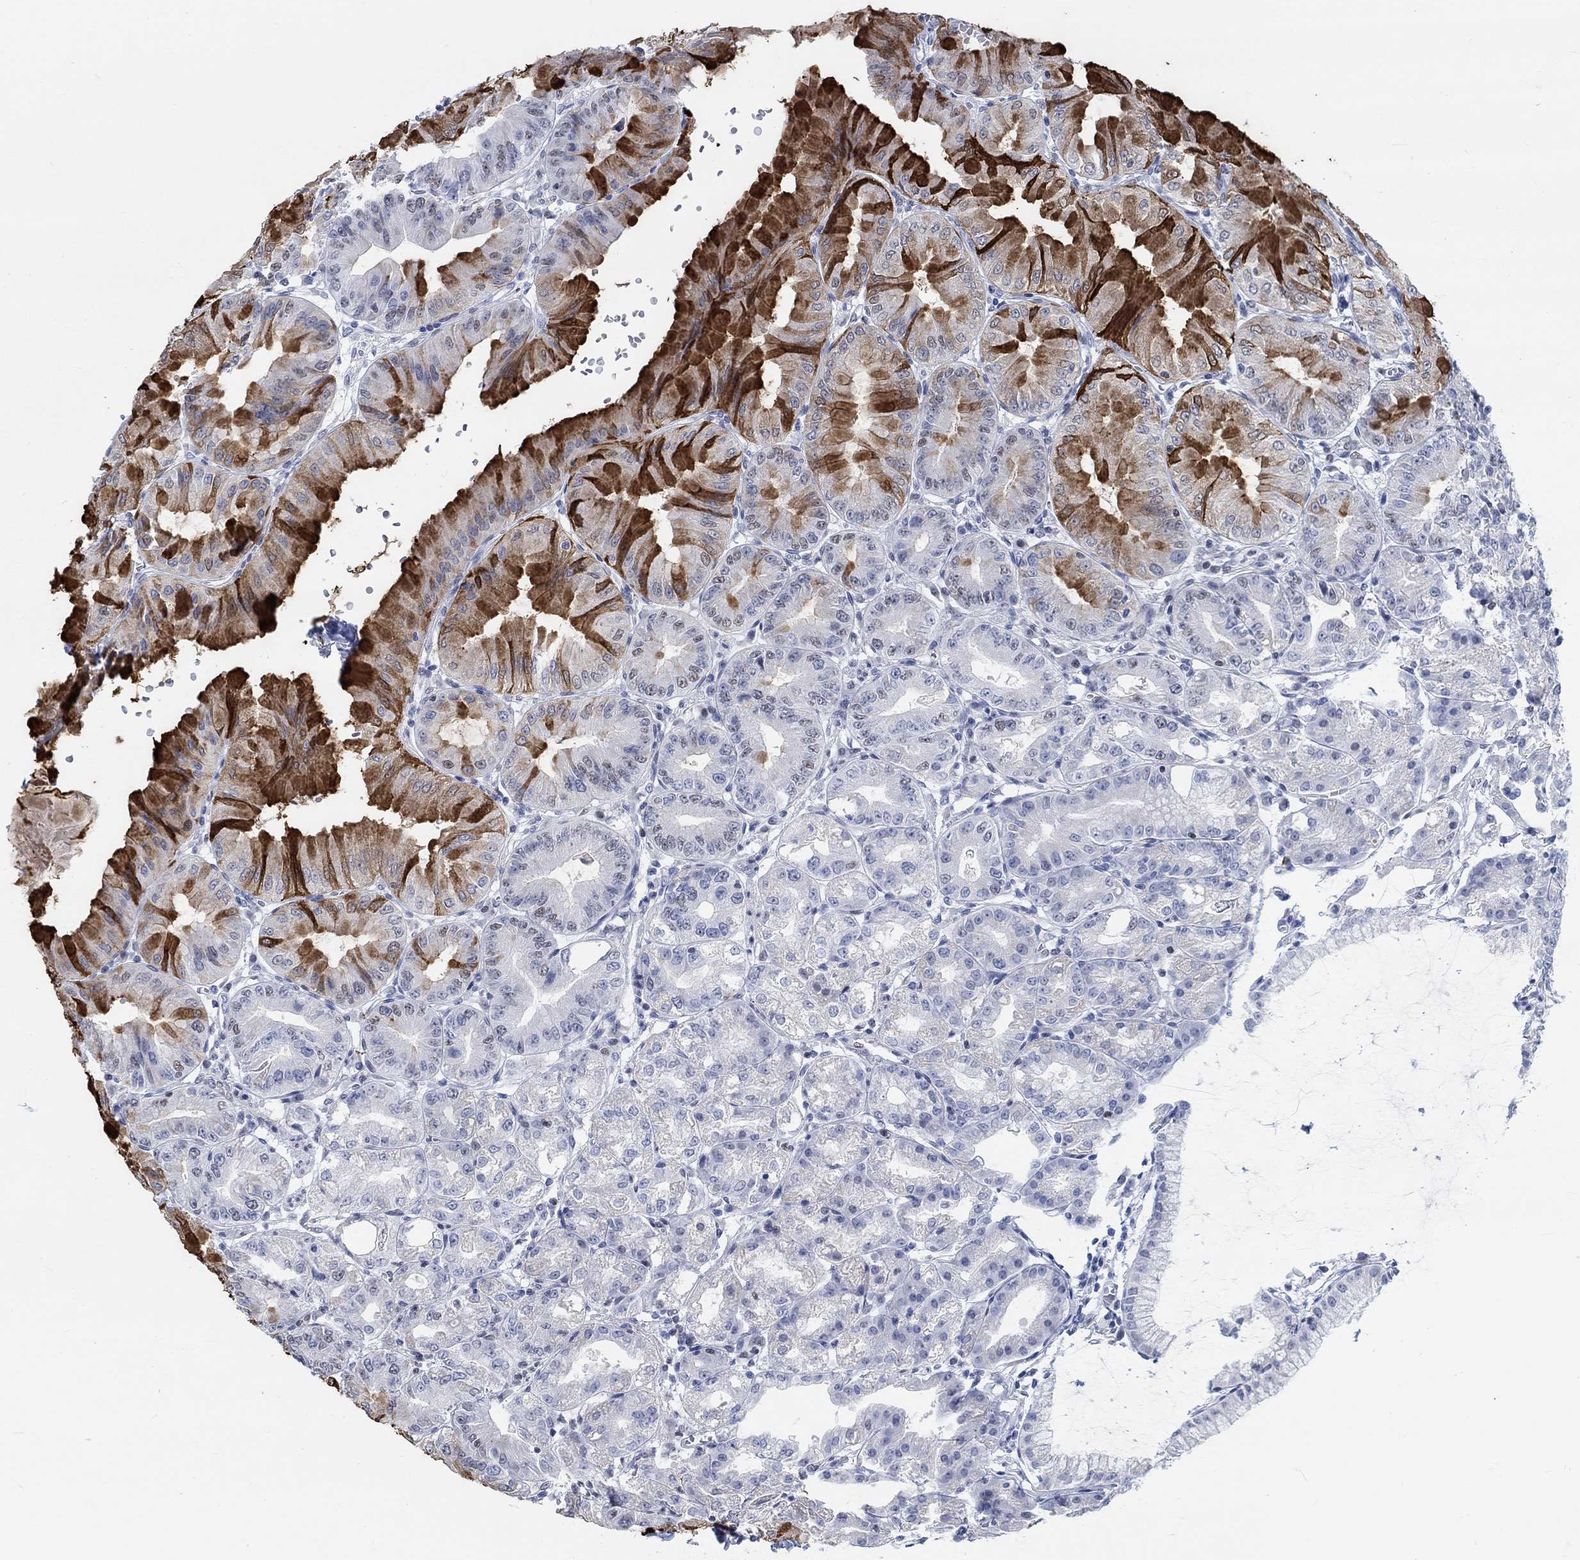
{"staining": {"intensity": "strong", "quantity": "<25%", "location": "cytoplasmic/membranous"}, "tissue": "stomach", "cell_type": "Glandular cells", "image_type": "normal", "snomed": [{"axis": "morphology", "description": "Normal tissue, NOS"}, {"axis": "topography", "description": "Stomach"}], "caption": "Approximately <25% of glandular cells in unremarkable stomach demonstrate strong cytoplasmic/membranous protein expression as visualized by brown immunohistochemical staining.", "gene": "KCNH8", "patient": {"sex": "male", "age": 71}}